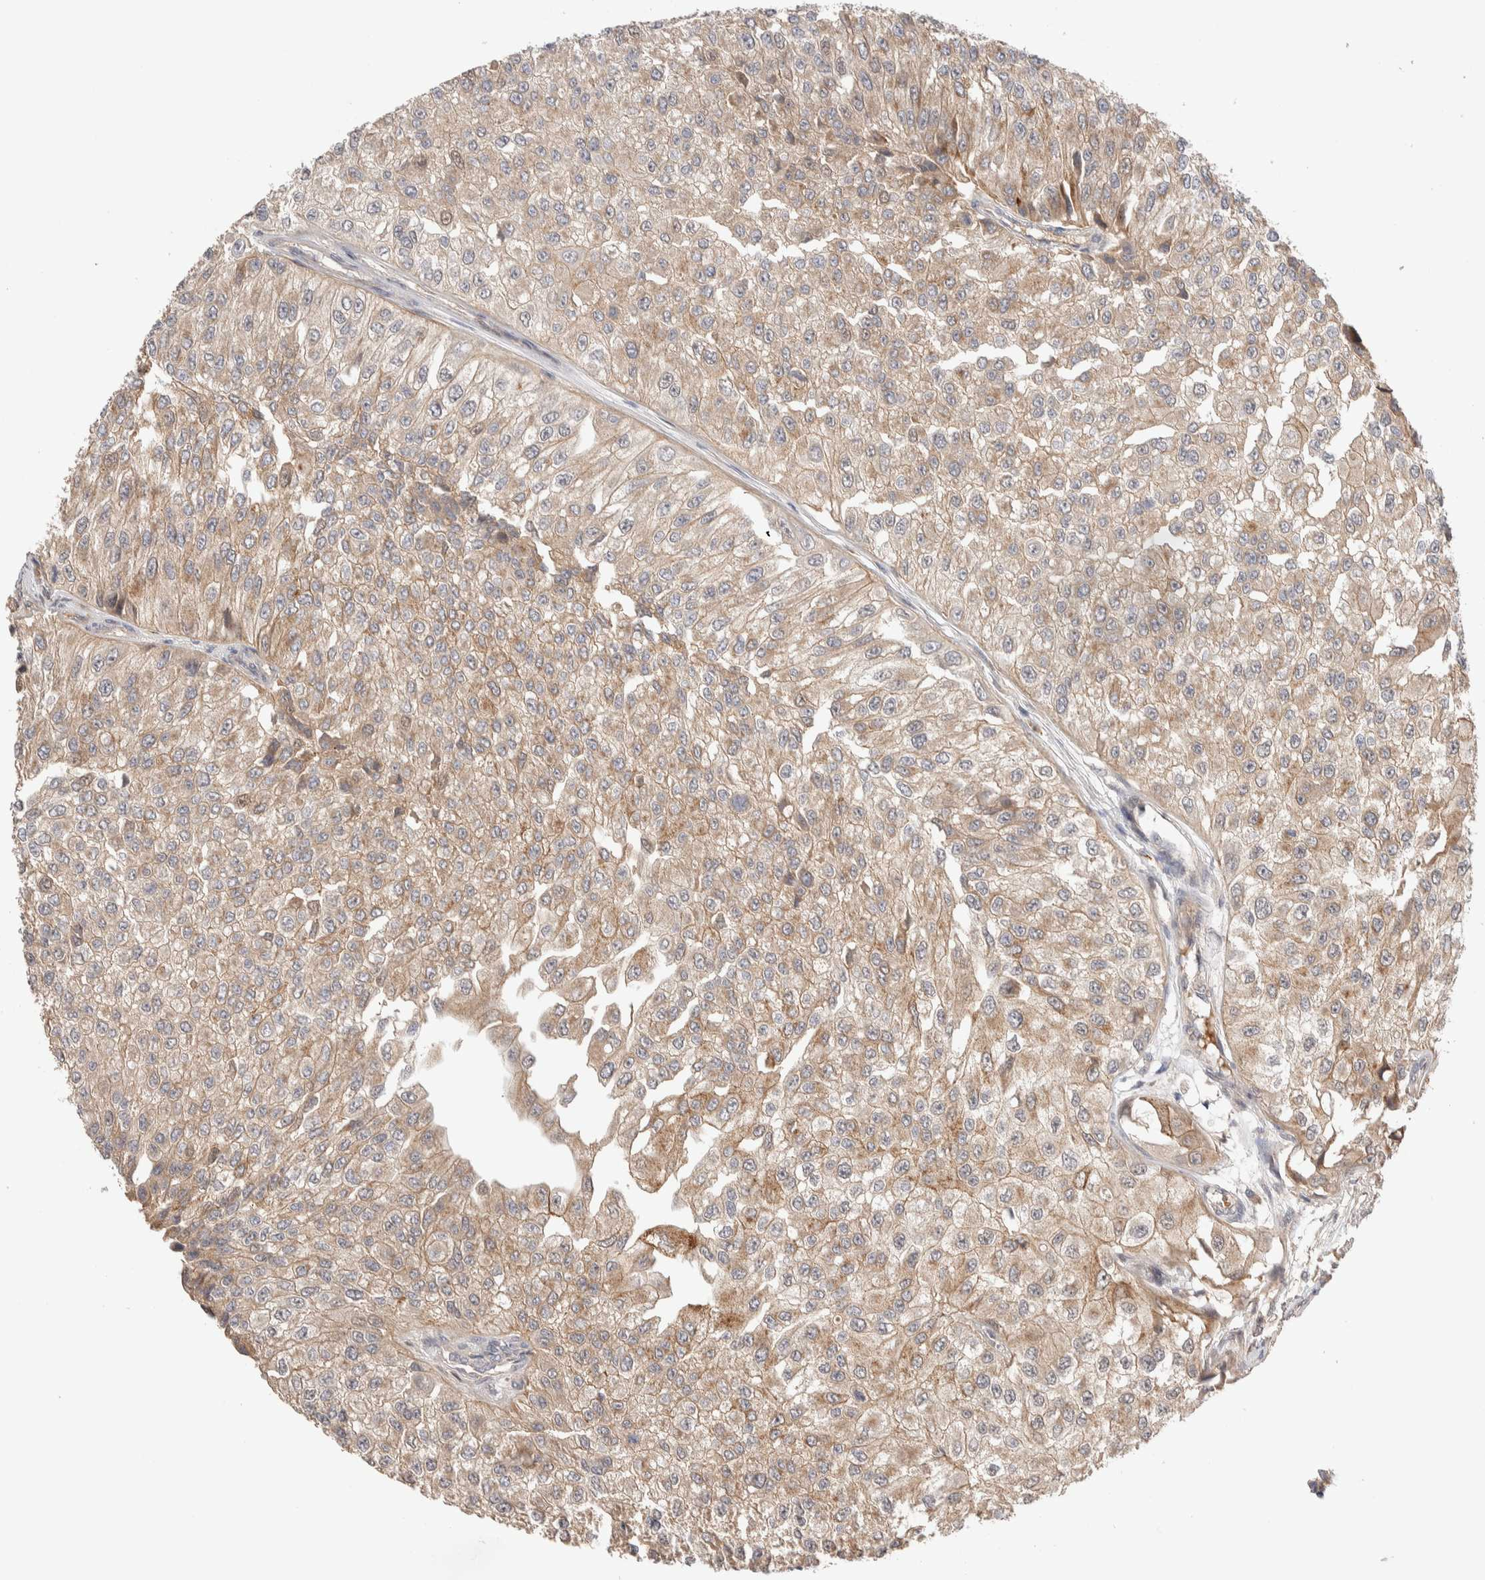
{"staining": {"intensity": "weak", "quantity": ">75%", "location": "cytoplasmic/membranous"}, "tissue": "urothelial cancer", "cell_type": "Tumor cells", "image_type": "cancer", "snomed": [{"axis": "morphology", "description": "Urothelial carcinoma, High grade"}, {"axis": "topography", "description": "Kidney"}, {"axis": "topography", "description": "Urinary bladder"}], "caption": "Tumor cells exhibit low levels of weak cytoplasmic/membranous staining in about >75% of cells in high-grade urothelial carcinoma.", "gene": "CASK", "patient": {"sex": "male", "age": 77}}